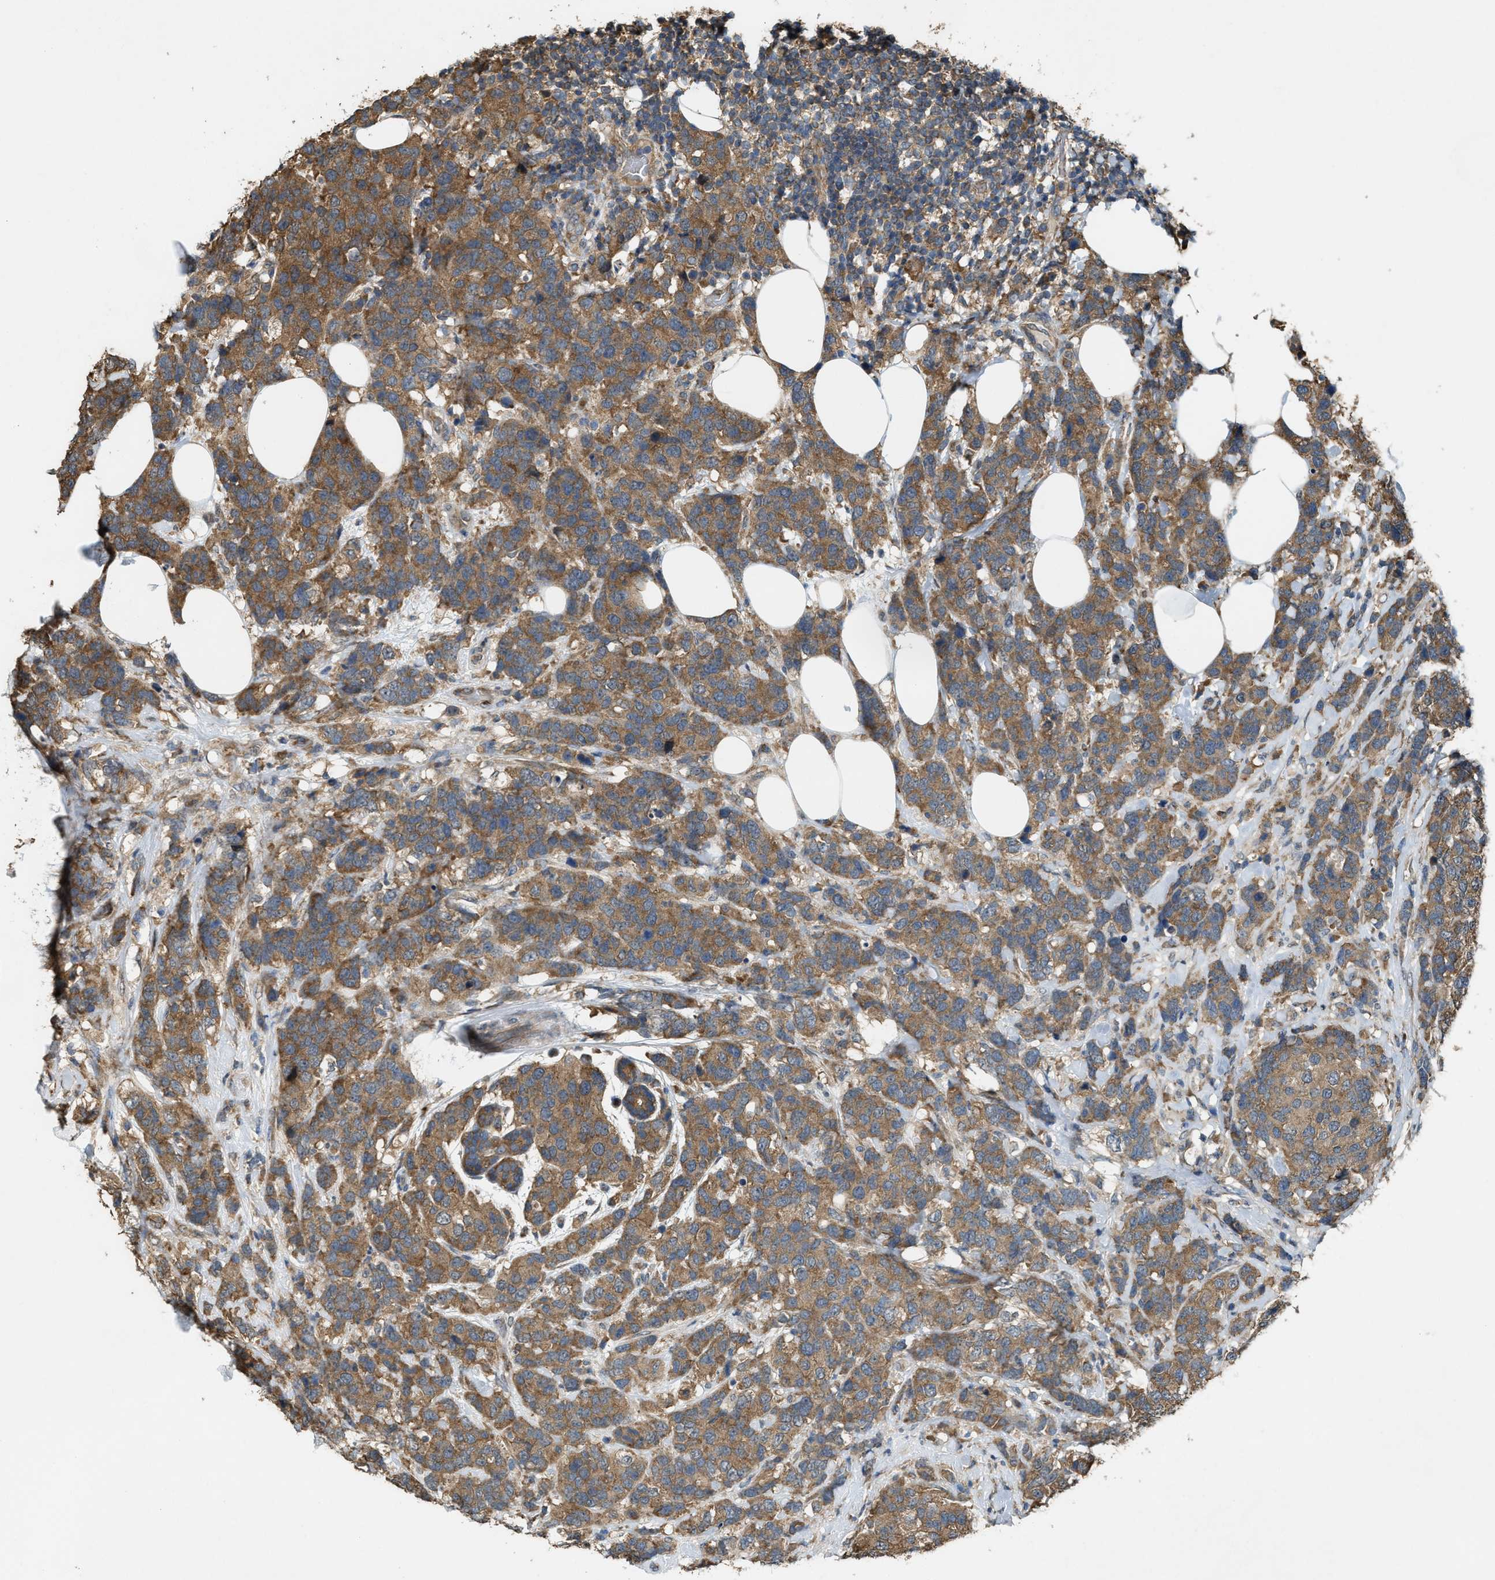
{"staining": {"intensity": "moderate", "quantity": ">75%", "location": "cytoplasmic/membranous"}, "tissue": "breast cancer", "cell_type": "Tumor cells", "image_type": "cancer", "snomed": [{"axis": "morphology", "description": "Lobular carcinoma"}, {"axis": "topography", "description": "Breast"}], "caption": "Tumor cells display moderate cytoplasmic/membranous expression in approximately >75% of cells in lobular carcinoma (breast).", "gene": "ARHGEF5", "patient": {"sex": "female", "age": 59}}